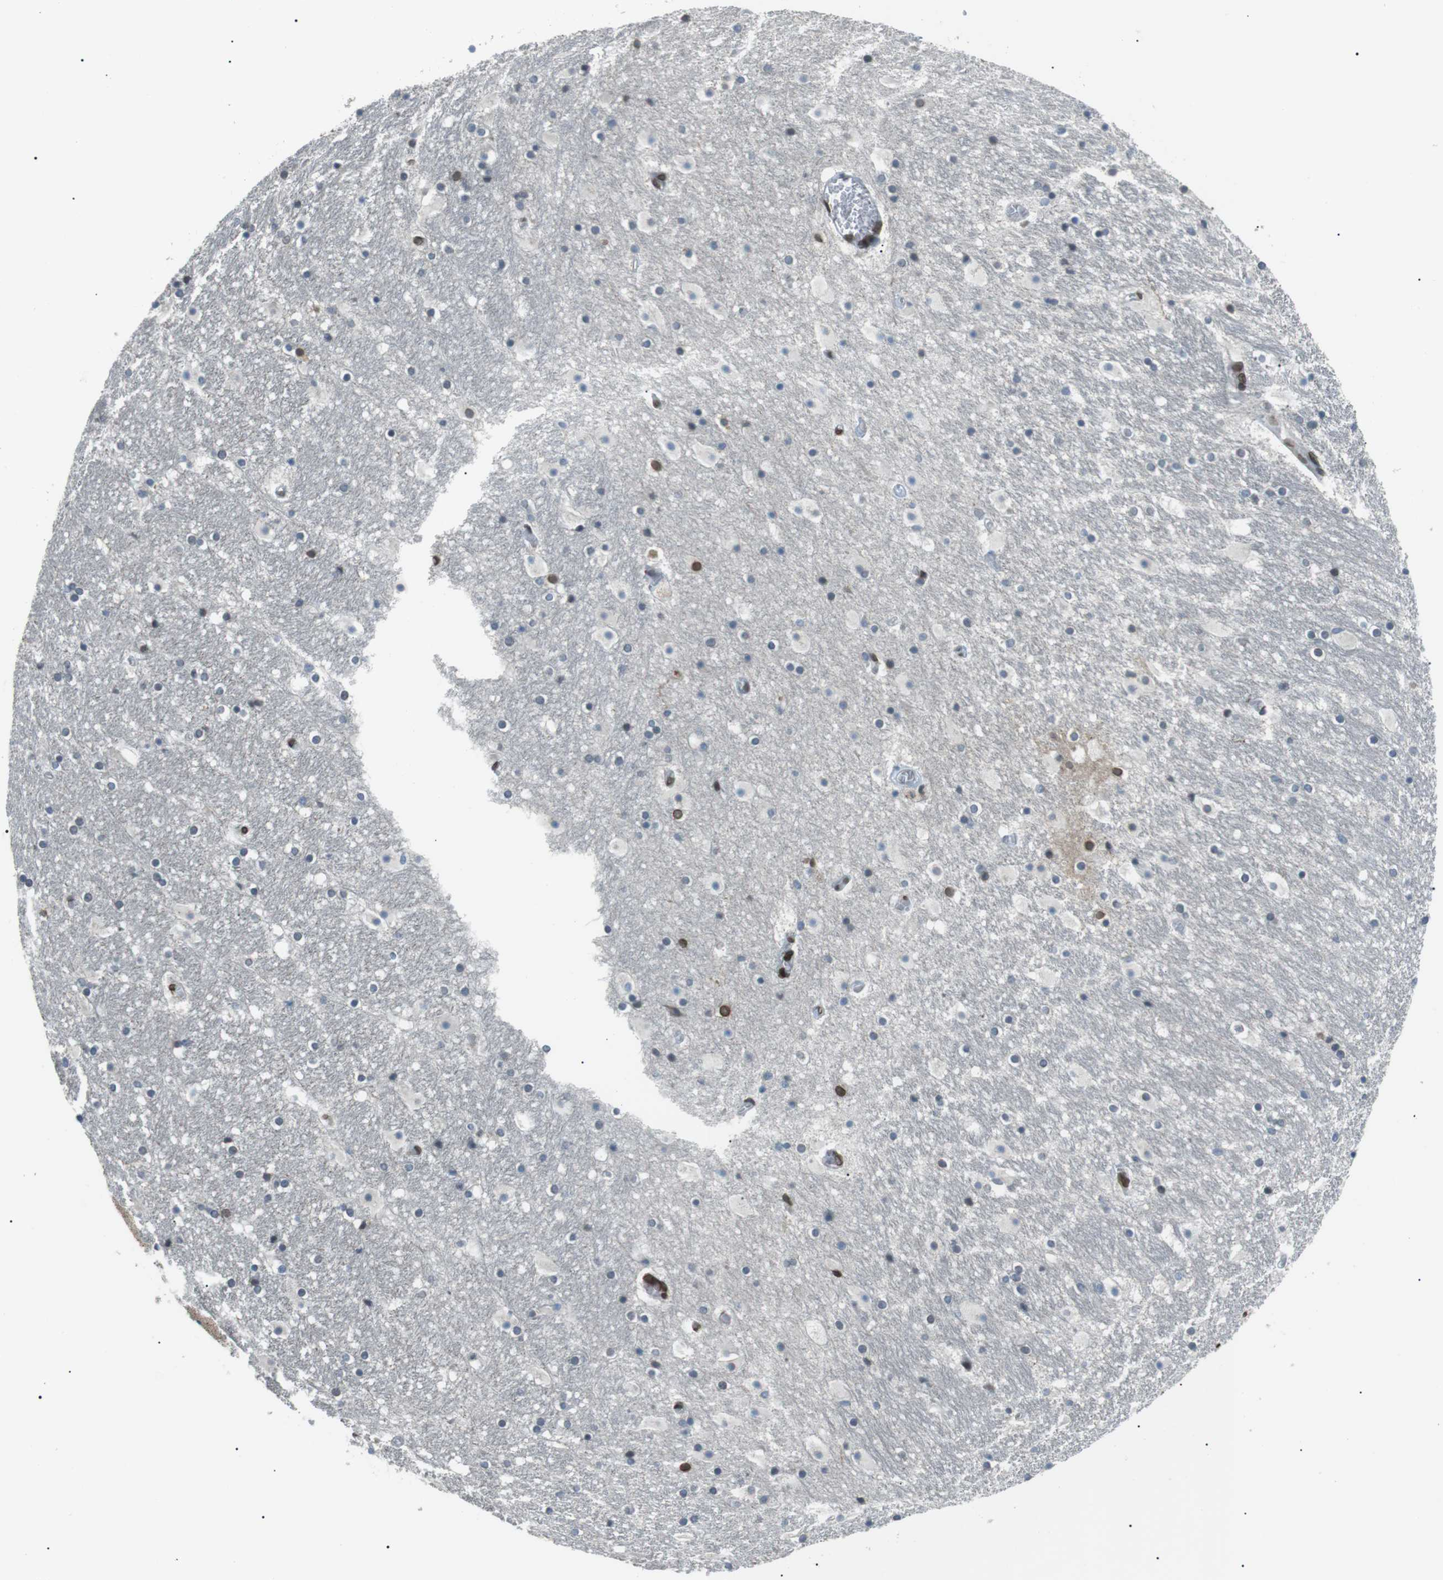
{"staining": {"intensity": "moderate", "quantity": "25%-75%", "location": "cytoplasmic/membranous,nuclear"}, "tissue": "hippocampus", "cell_type": "Glial cells", "image_type": "normal", "snomed": [{"axis": "morphology", "description": "Normal tissue, NOS"}, {"axis": "topography", "description": "Hippocampus"}], "caption": "Moderate cytoplasmic/membranous,nuclear protein positivity is appreciated in approximately 25%-75% of glial cells in hippocampus.", "gene": "TMX4", "patient": {"sex": "male", "age": 45}}